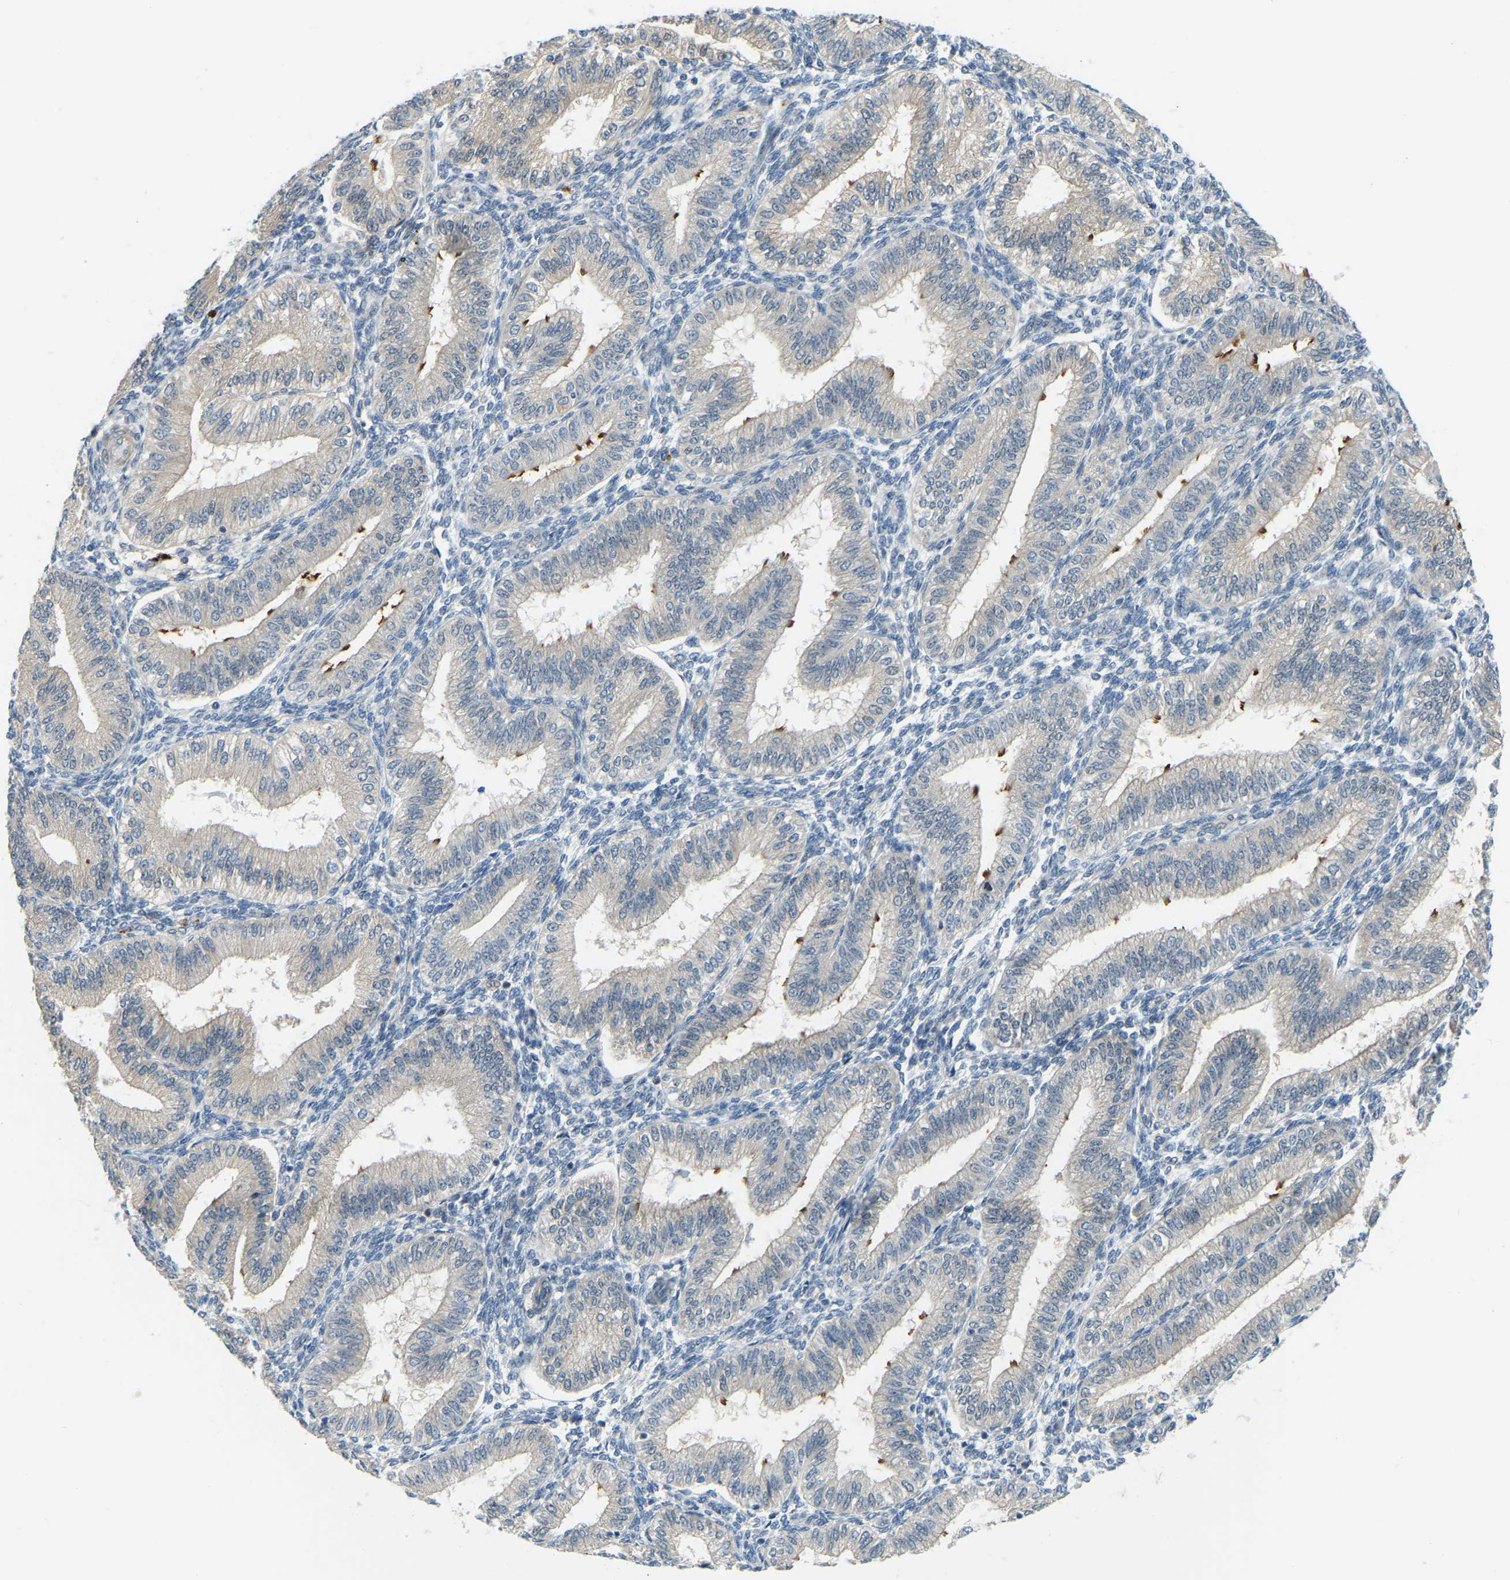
{"staining": {"intensity": "negative", "quantity": "none", "location": "none"}, "tissue": "endometrium", "cell_type": "Cells in endometrial stroma", "image_type": "normal", "snomed": [{"axis": "morphology", "description": "Normal tissue, NOS"}, {"axis": "topography", "description": "Endometrium"}], "caption": "A photomicrograph of endometrium stained for a protein demonstrates no brown staining in cells in endometrial stroma. Nuclei are stained in blue.", "gene": "NME8", "patient": {"sex": "female", "age": 39}}